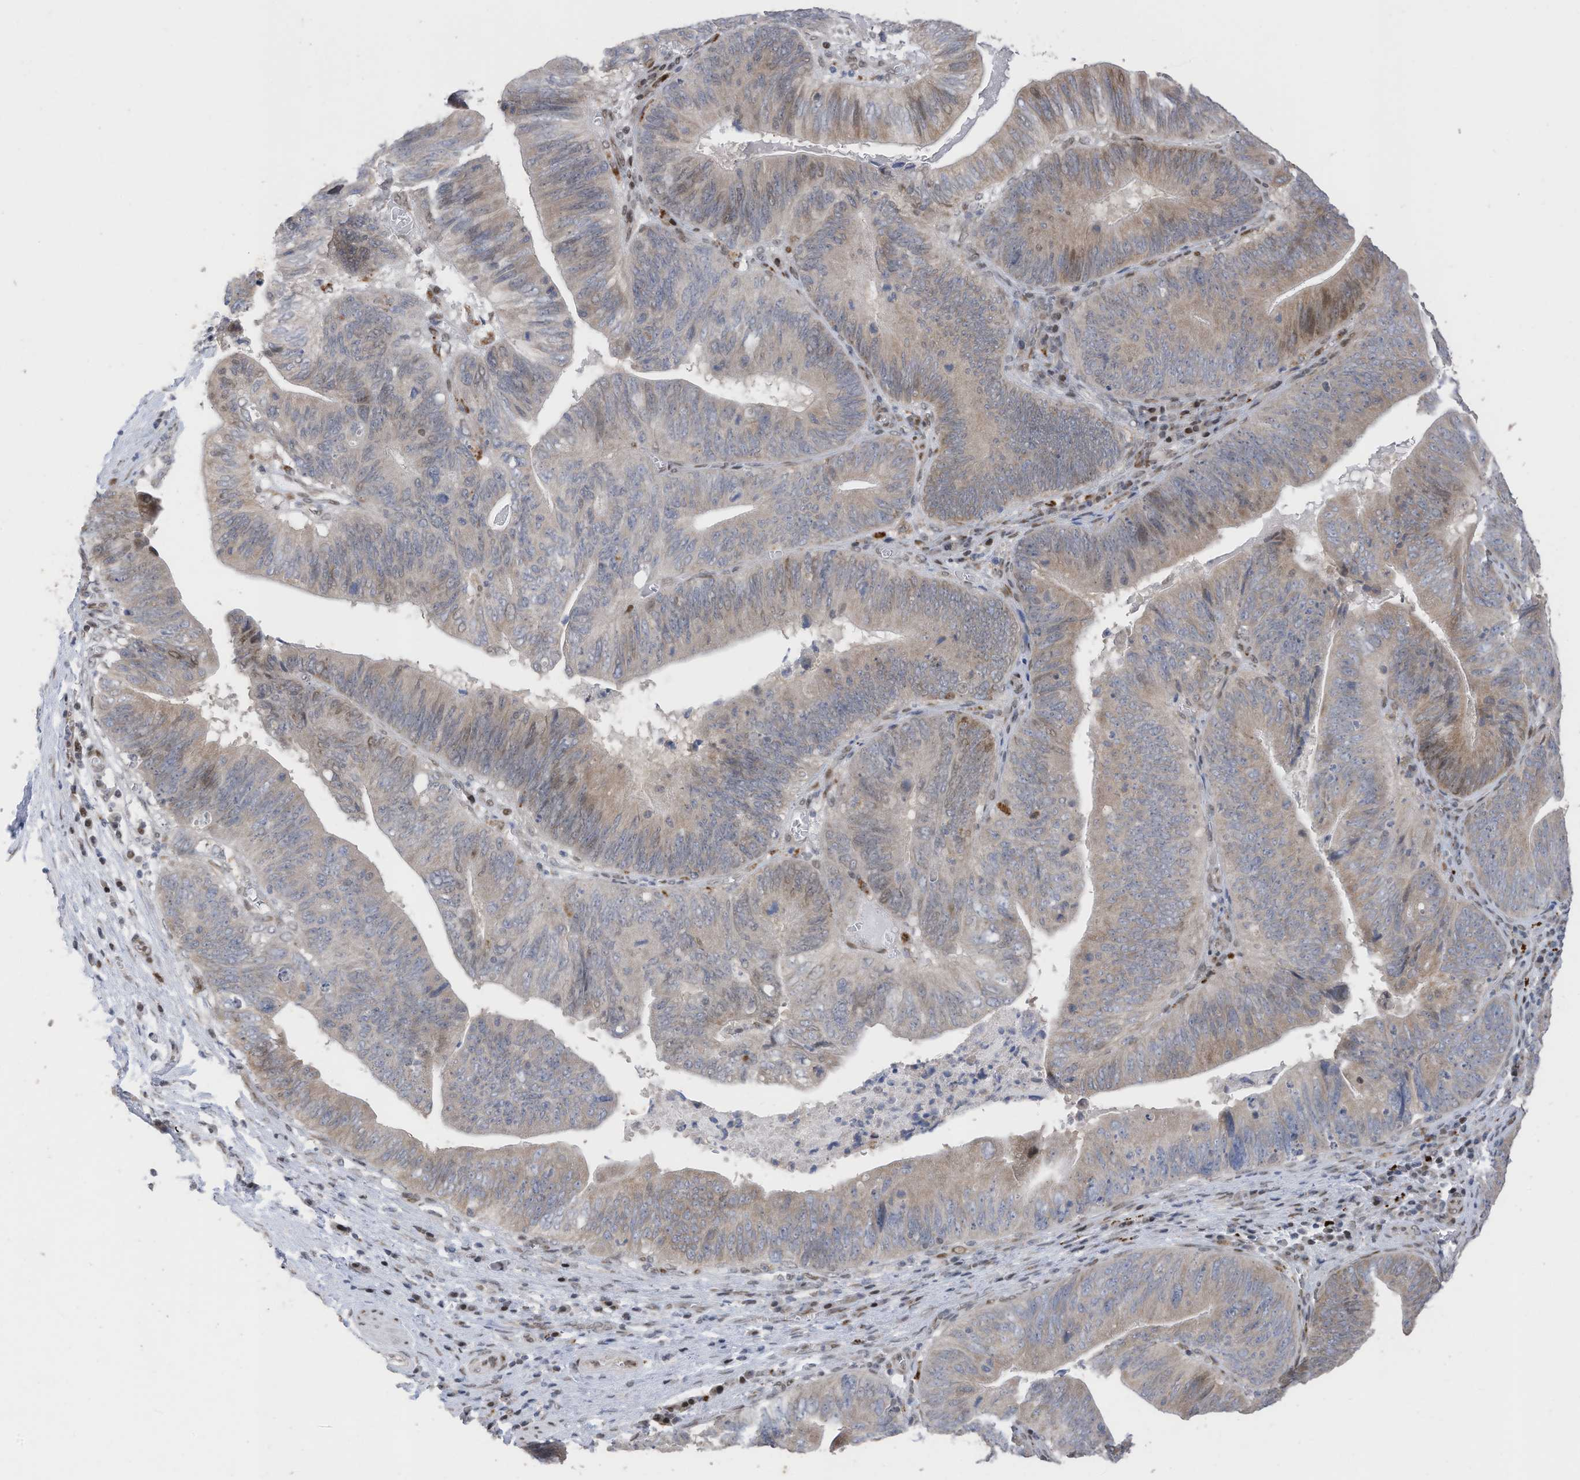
{"staining": {"intensity": "weak", "quantity": "25%-75%", "location": "cytoplasmic/membranous"}, "tissue": "pancreatic cancer", "cell_type": "Tumor cells", "image_type": "cancer", "snomed": [{"axis": "morphology", "description": "Adenocarcinoma, NOS"}, {"axis": "topography", "description": "Pancreas"}], "caption": "Protein expression analysis of pancreatic cancer displays weak cytoplasmic/membranous positivity in approximately 25%-75% of tumor cells.", "gene": "RABL3", "patient": {"sex": "male", "age": 63}}